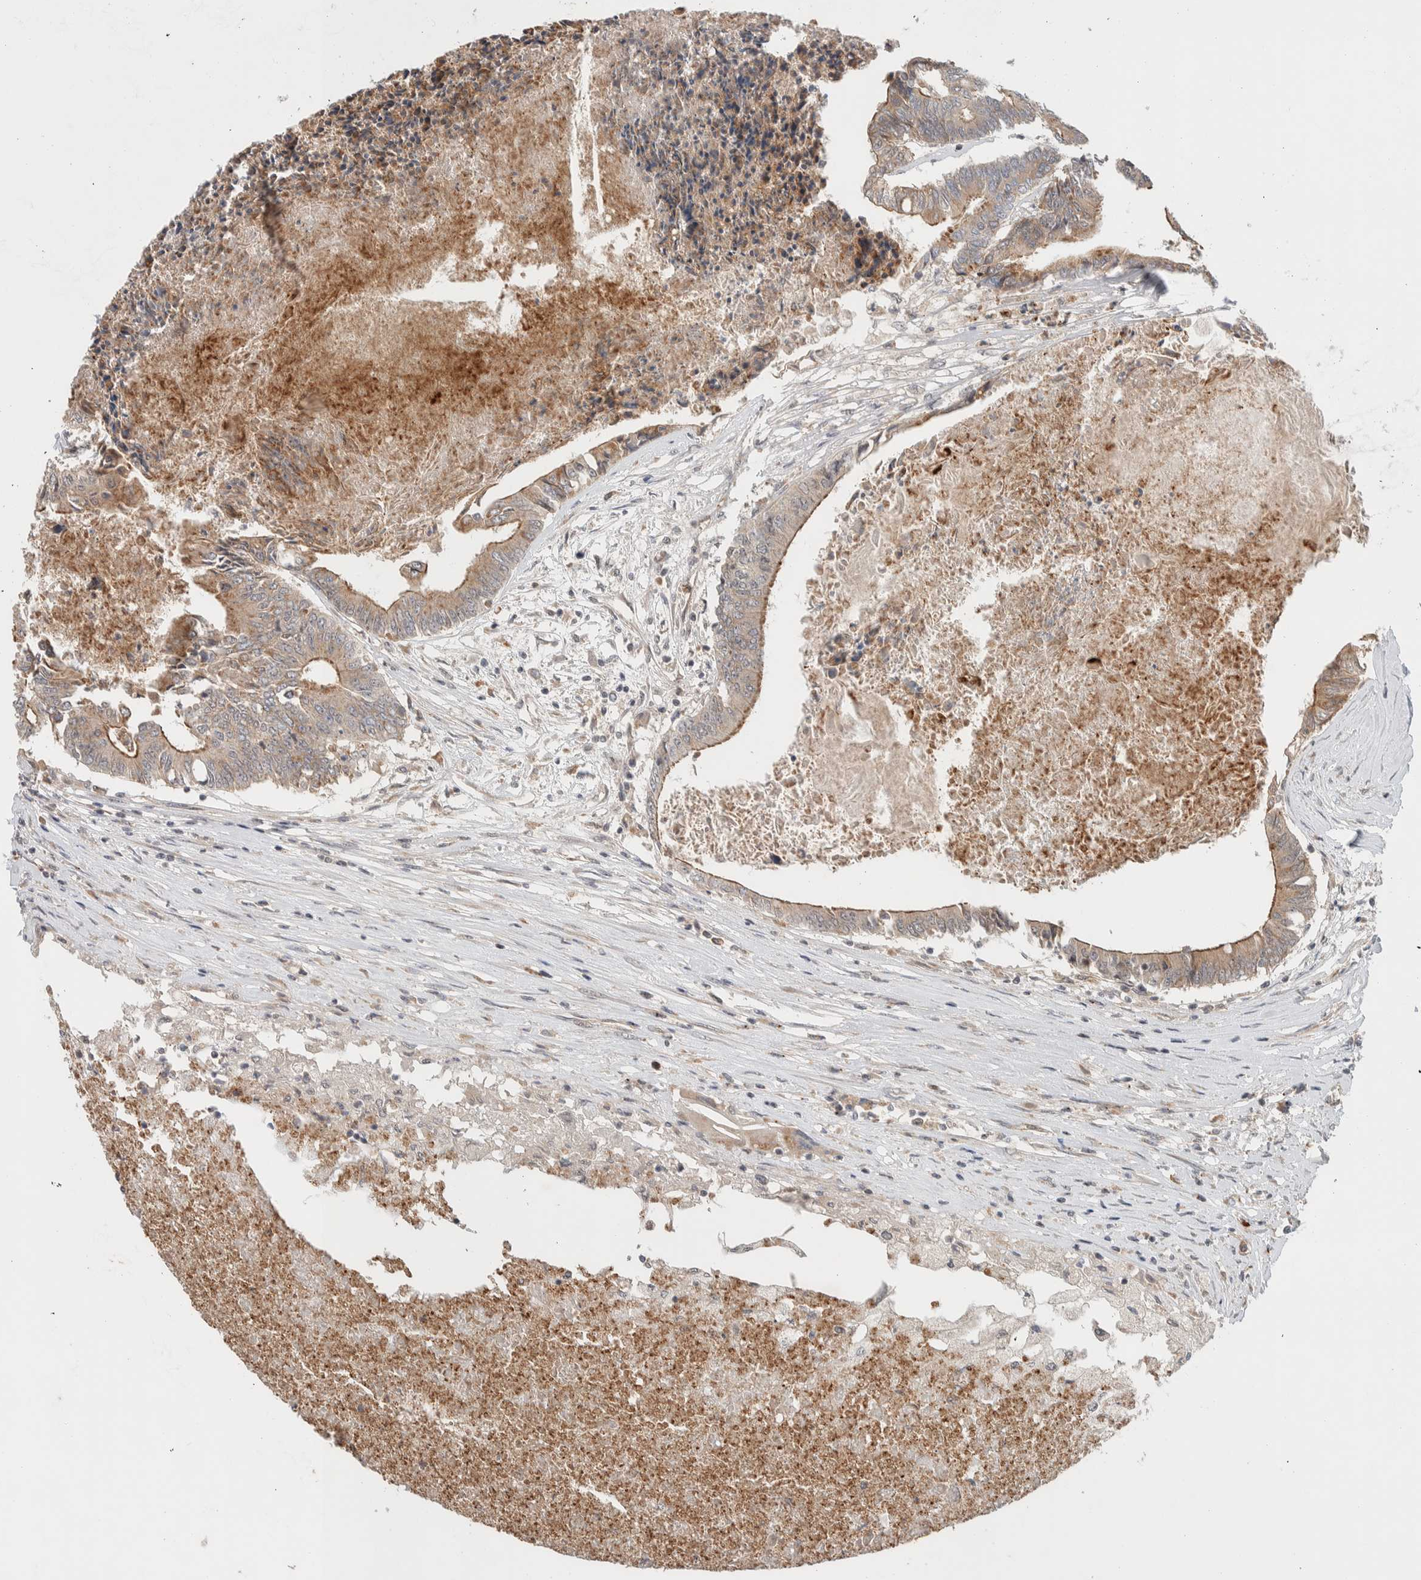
{"staining": {"intensity": "weak", "quantity": ">75%", "location": "cytoplasmic/membranous"}, "tissue": "colorectal cancer", "cell_type": "Tumor cells", "image_type": "cancer", "snomed": [{"axis": "morphology", "description": "Adenocarcinoma, NOS"}, {"axis": "topography", "description": "Rectum"}], "caption": "Colorectal cancer tissue demonstrates weak cytoplasmic/membranous staining in approximately >75% of tumor cells, visualized by immunohistochemistry.", "gene": "DEPTOR", "patient": {"sex": "male", "age": 63}}